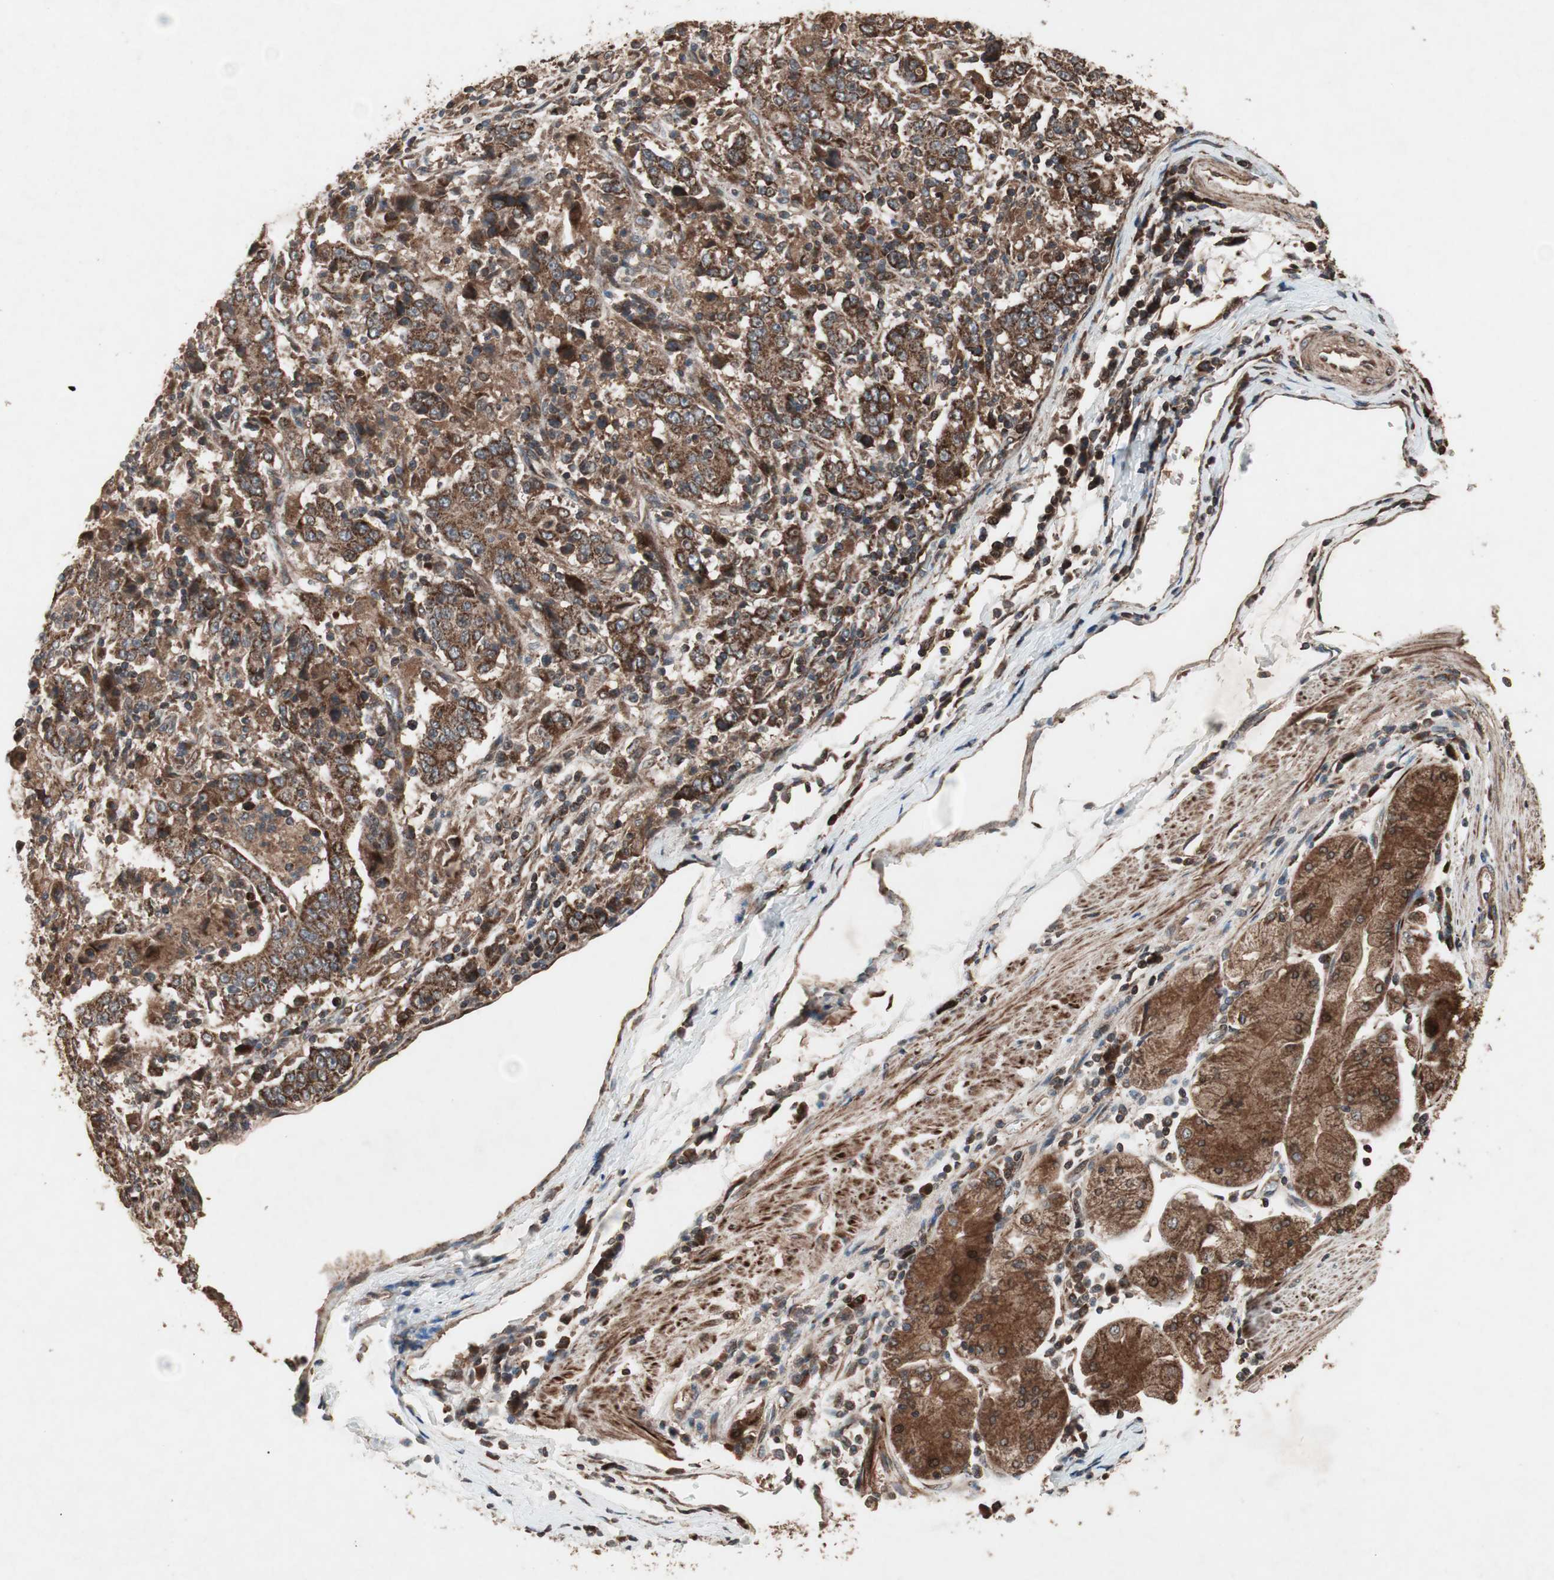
{"staining": {"intensity": "strong", "quantity": ">75%", "location": "cytoplasmic/membranous"}, "tissue": "stomach cancer", "cell_type": "Tumor cells", "image_type": "cancer", "snomed": [{"axis": "morphology", "description": "Normal tissue, NOS"}, {"axis": "morphology", "description": "Adenocarcinoma, NOS"}, {"axis": "topography", "description": "Stomach, upper"}, {"axis": "topography", "description": "Stomach"}], "caption": "This photomicrograph displays stomach cancer stained with immunohistochemistry to label a protein in brown. The cytoplasmic/membranous of tumor cells show strong positivity for the protein. Nuclei are counter-stained blue.", "gene": "RAB1A", "patient": {"sex": "male", "age": 59}}